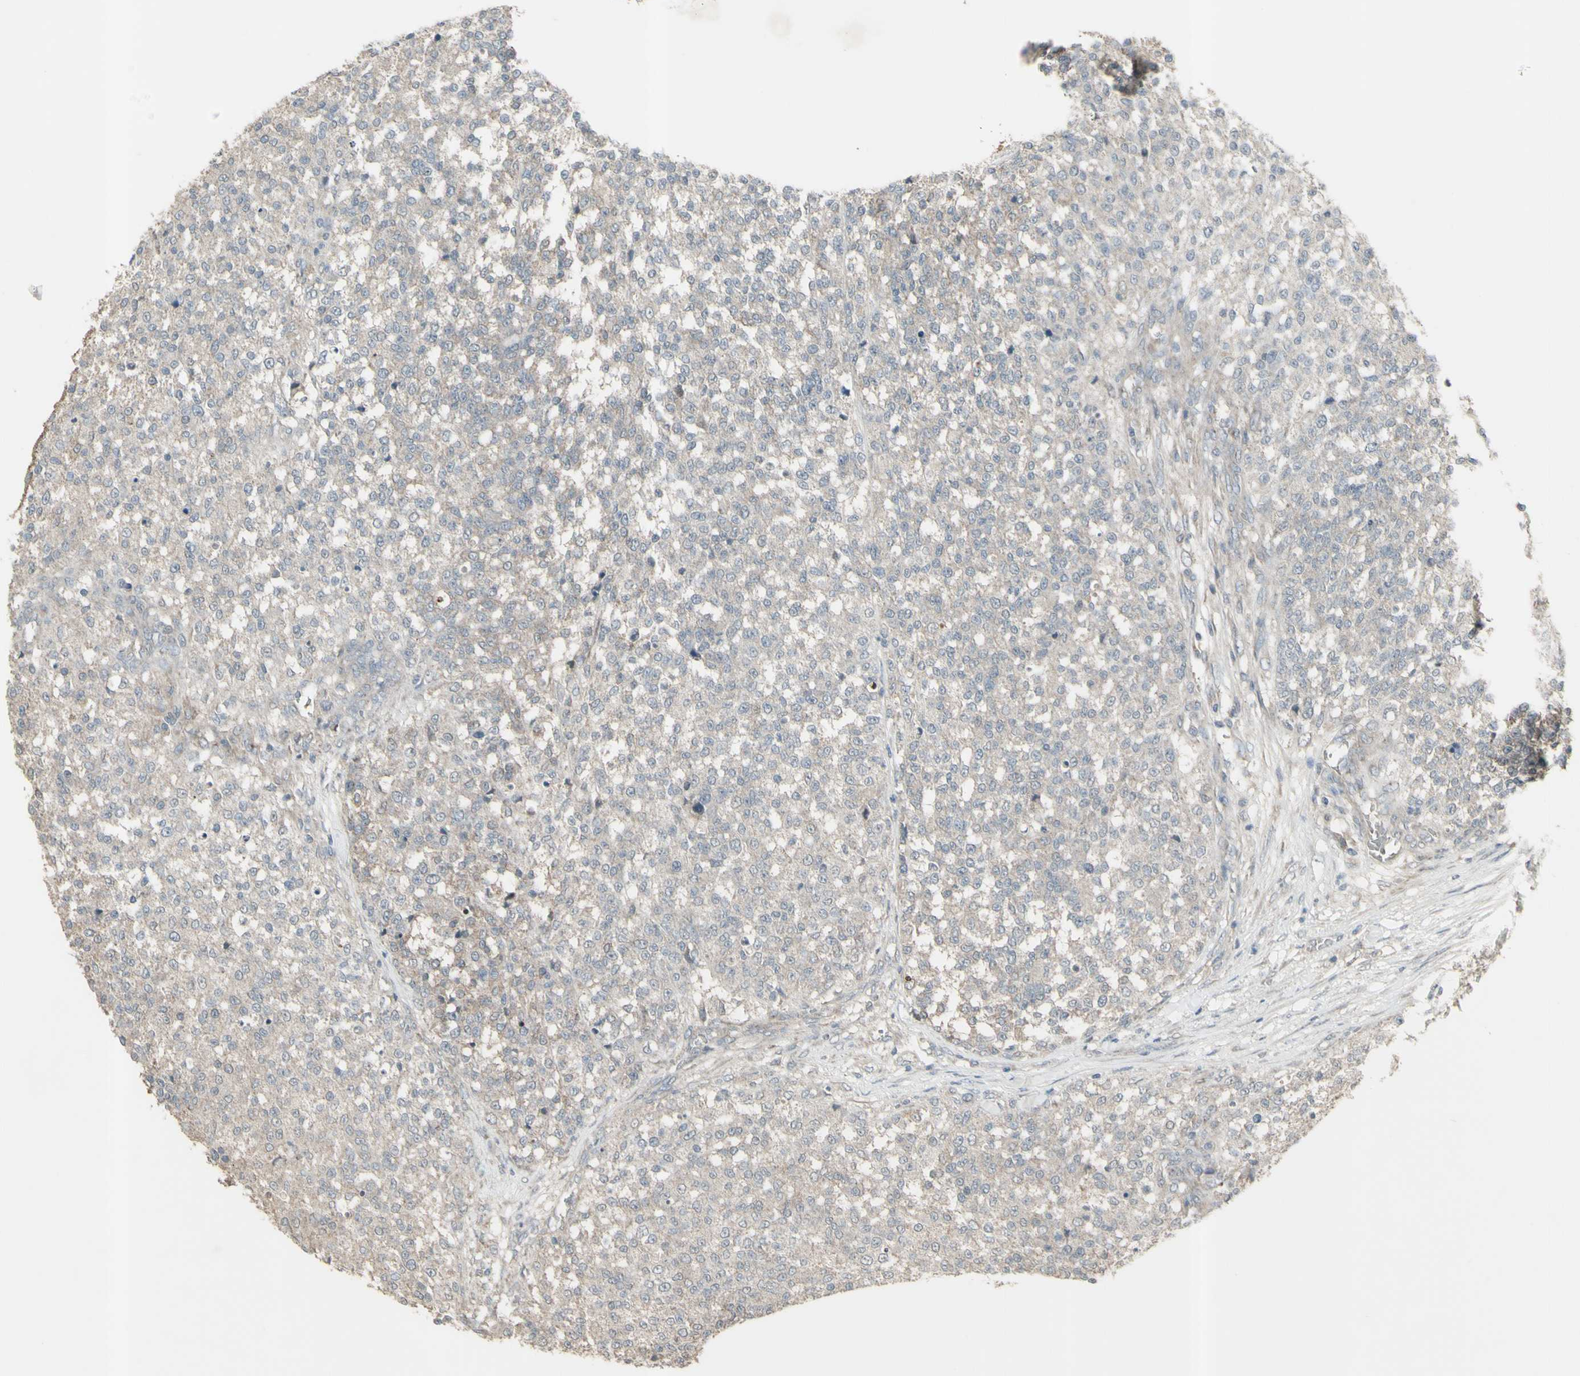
{"staining": {"intensity": "weak", "quantity": ">75%", "location": "cytoplasmic/membranous"}, "tissue": "testis cancer", "cell_type": "Tumor cells", "image_type": "cancer", "snomed": [{"axis": "morphology", "description": "Seminoma, NOS"}, {"axis": "topography", "description": "Testis"}], "caption": "Protein analysis of testis seminoma tissue demonstrates weak cytoplasmic/membranous expression in about >75% of tumor cells.", "gene": "GRAMD1B", "patient": {"sex": "male", "age": 59}}